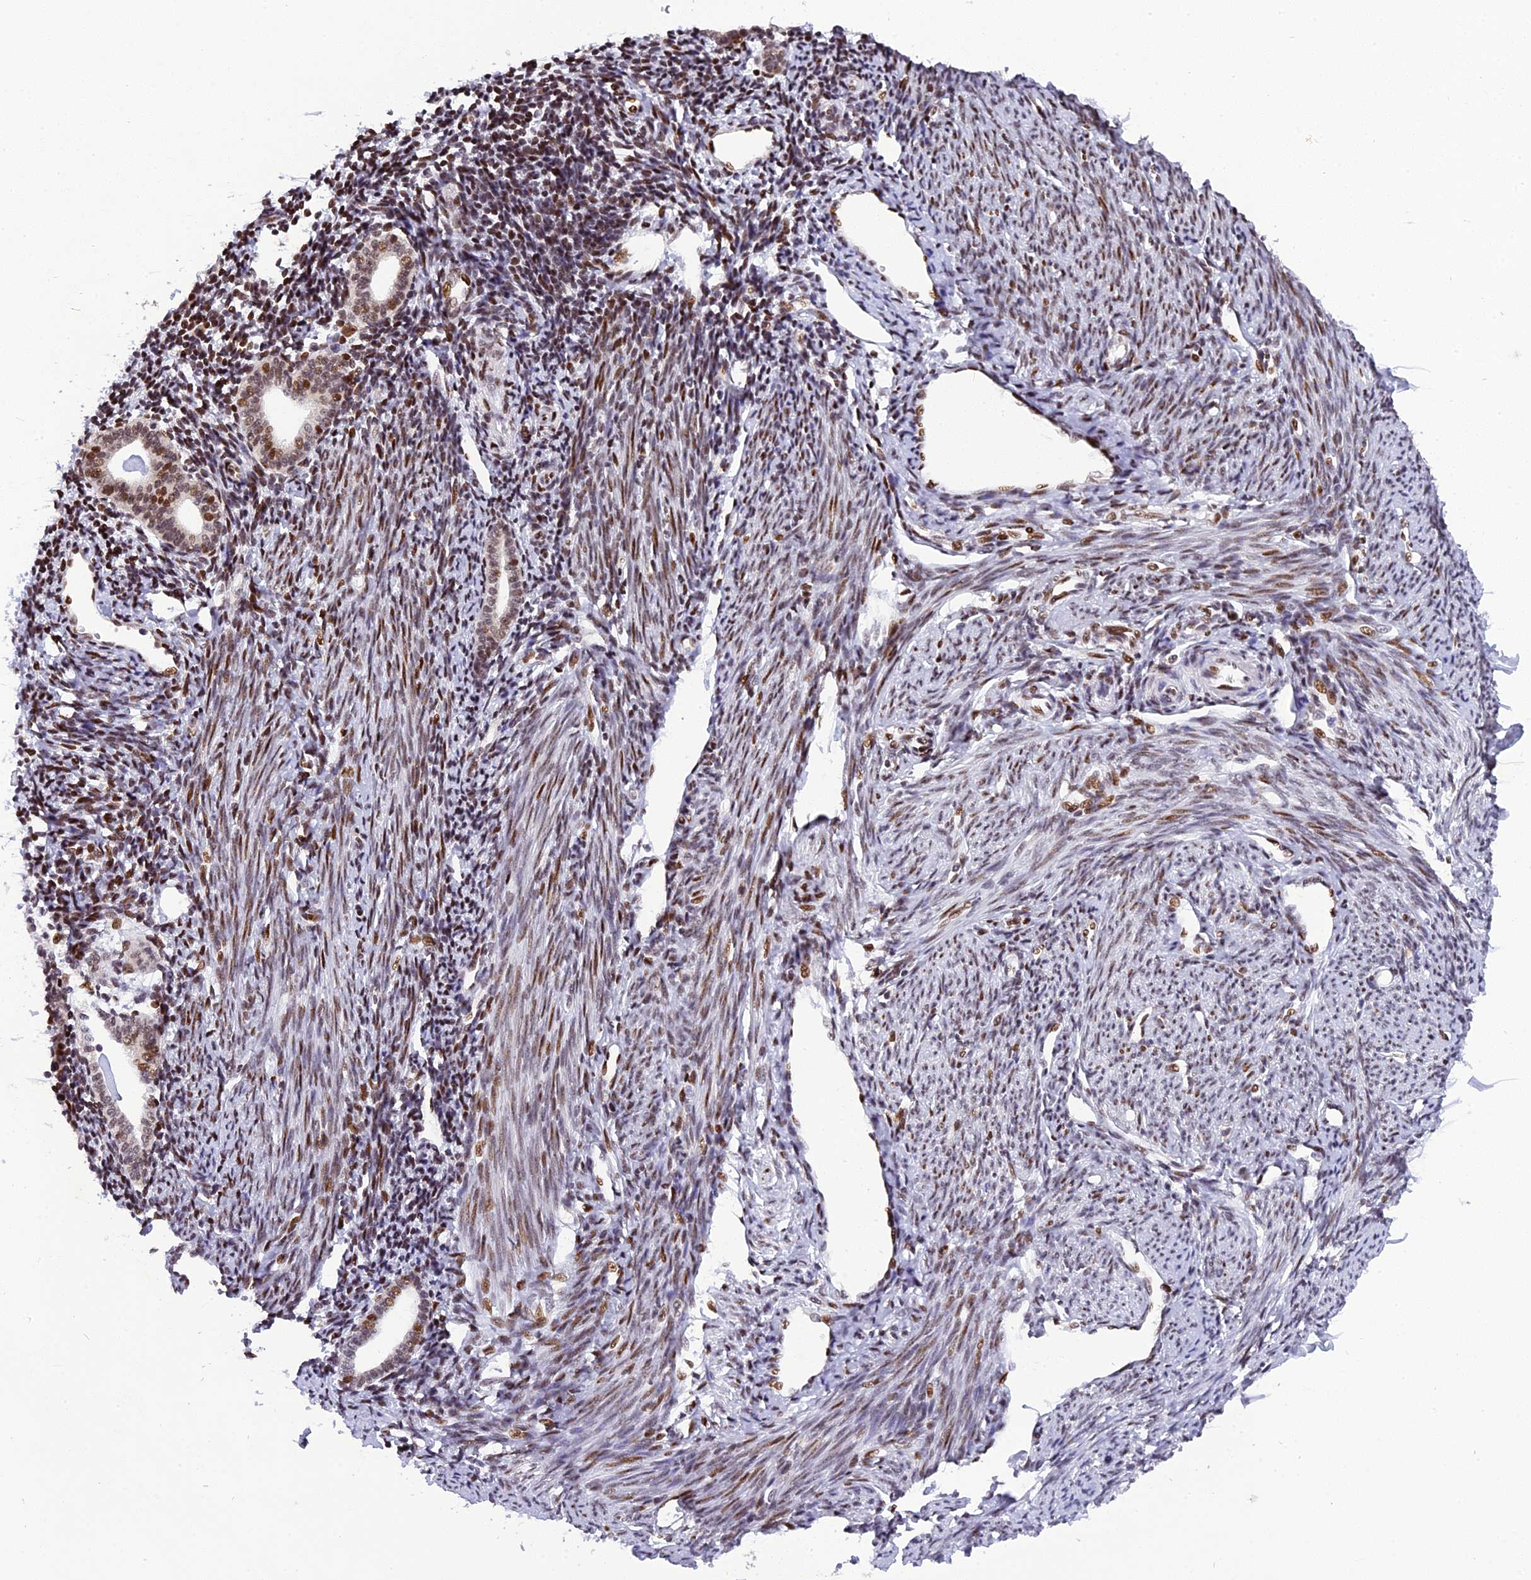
{"staining": {"intensity": "moderate", "quantity": ">75%", "location": "nuclear"}, "tissue": "endometrium", "cell_type": "Cells in endometrial stroma", "image_type": "normal", "snomed": [{"axis": "morphology", "description": "Normal tissue, NOS"}, {"axis": "topography", "description": "Endometrium"}], "caption": "Immunohistochemical staining of unremarkable human endometrium exhibits moderate nuclear protein staining in approximately >75% of cells in endometrial stroma. Nuclei are stained in blue.", "gene": "RABGGTA", "patient": {"sex": "female", "age": 56}}